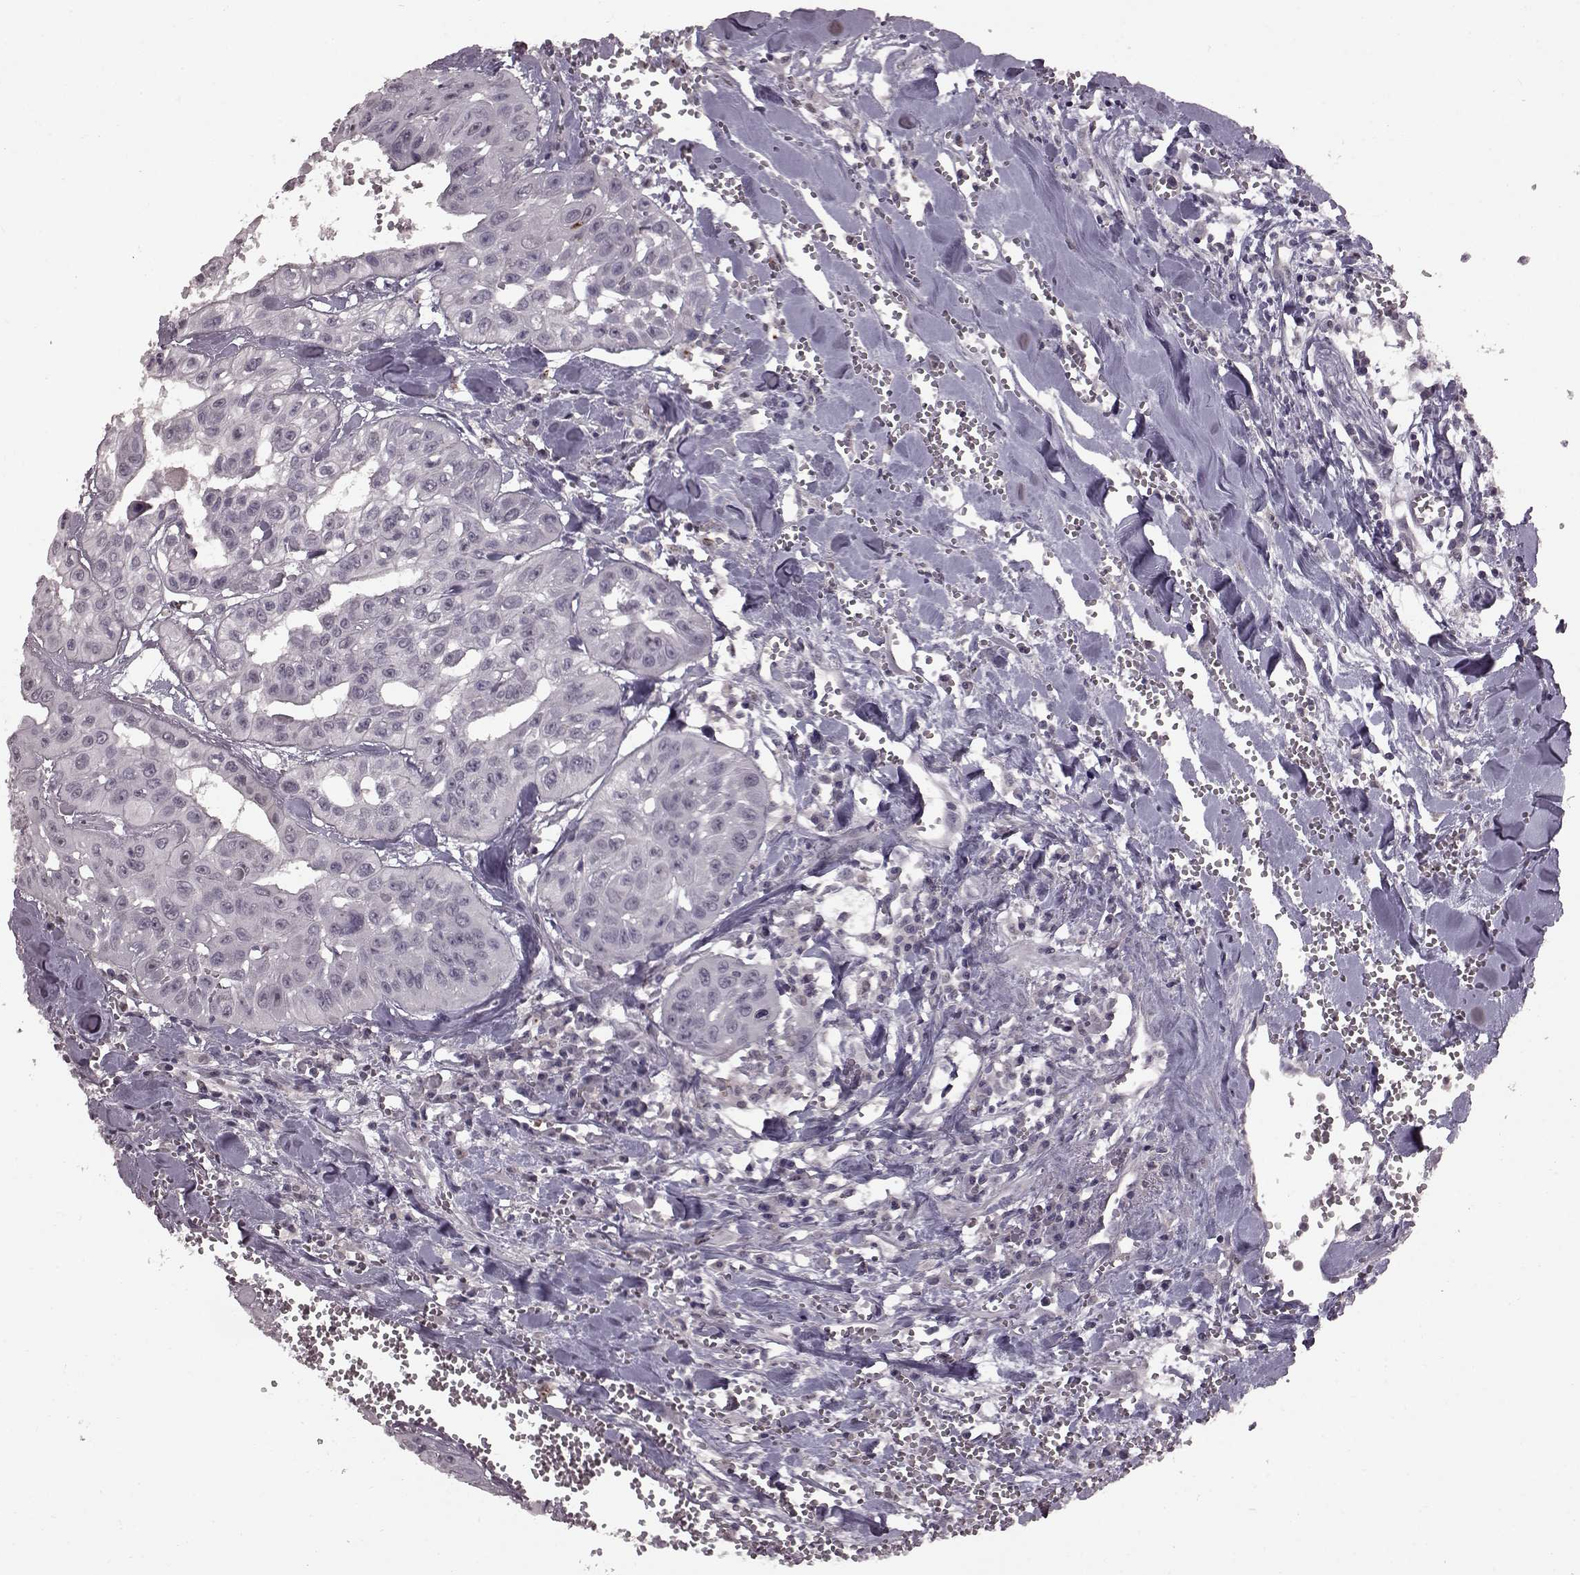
{"staining": {"intensity": "negative", "quantity": "none", "location": "none"}, "tissue": "head and neck cancer", "cell_type": "Tumor cells", "image_type": "cancer", "snomed": [{"axis": "morphology", "description": "Adenocarcinoma, NOS"}, {"axis": "topography", "description": "Head-Neck"}], "caption": "Head and neck cancer stained for a protein using immunohistochemistry (IHC) displays no staining tumor cells.", "gene": "TSKS", "patient": {"sex": "male", "age": 73}}